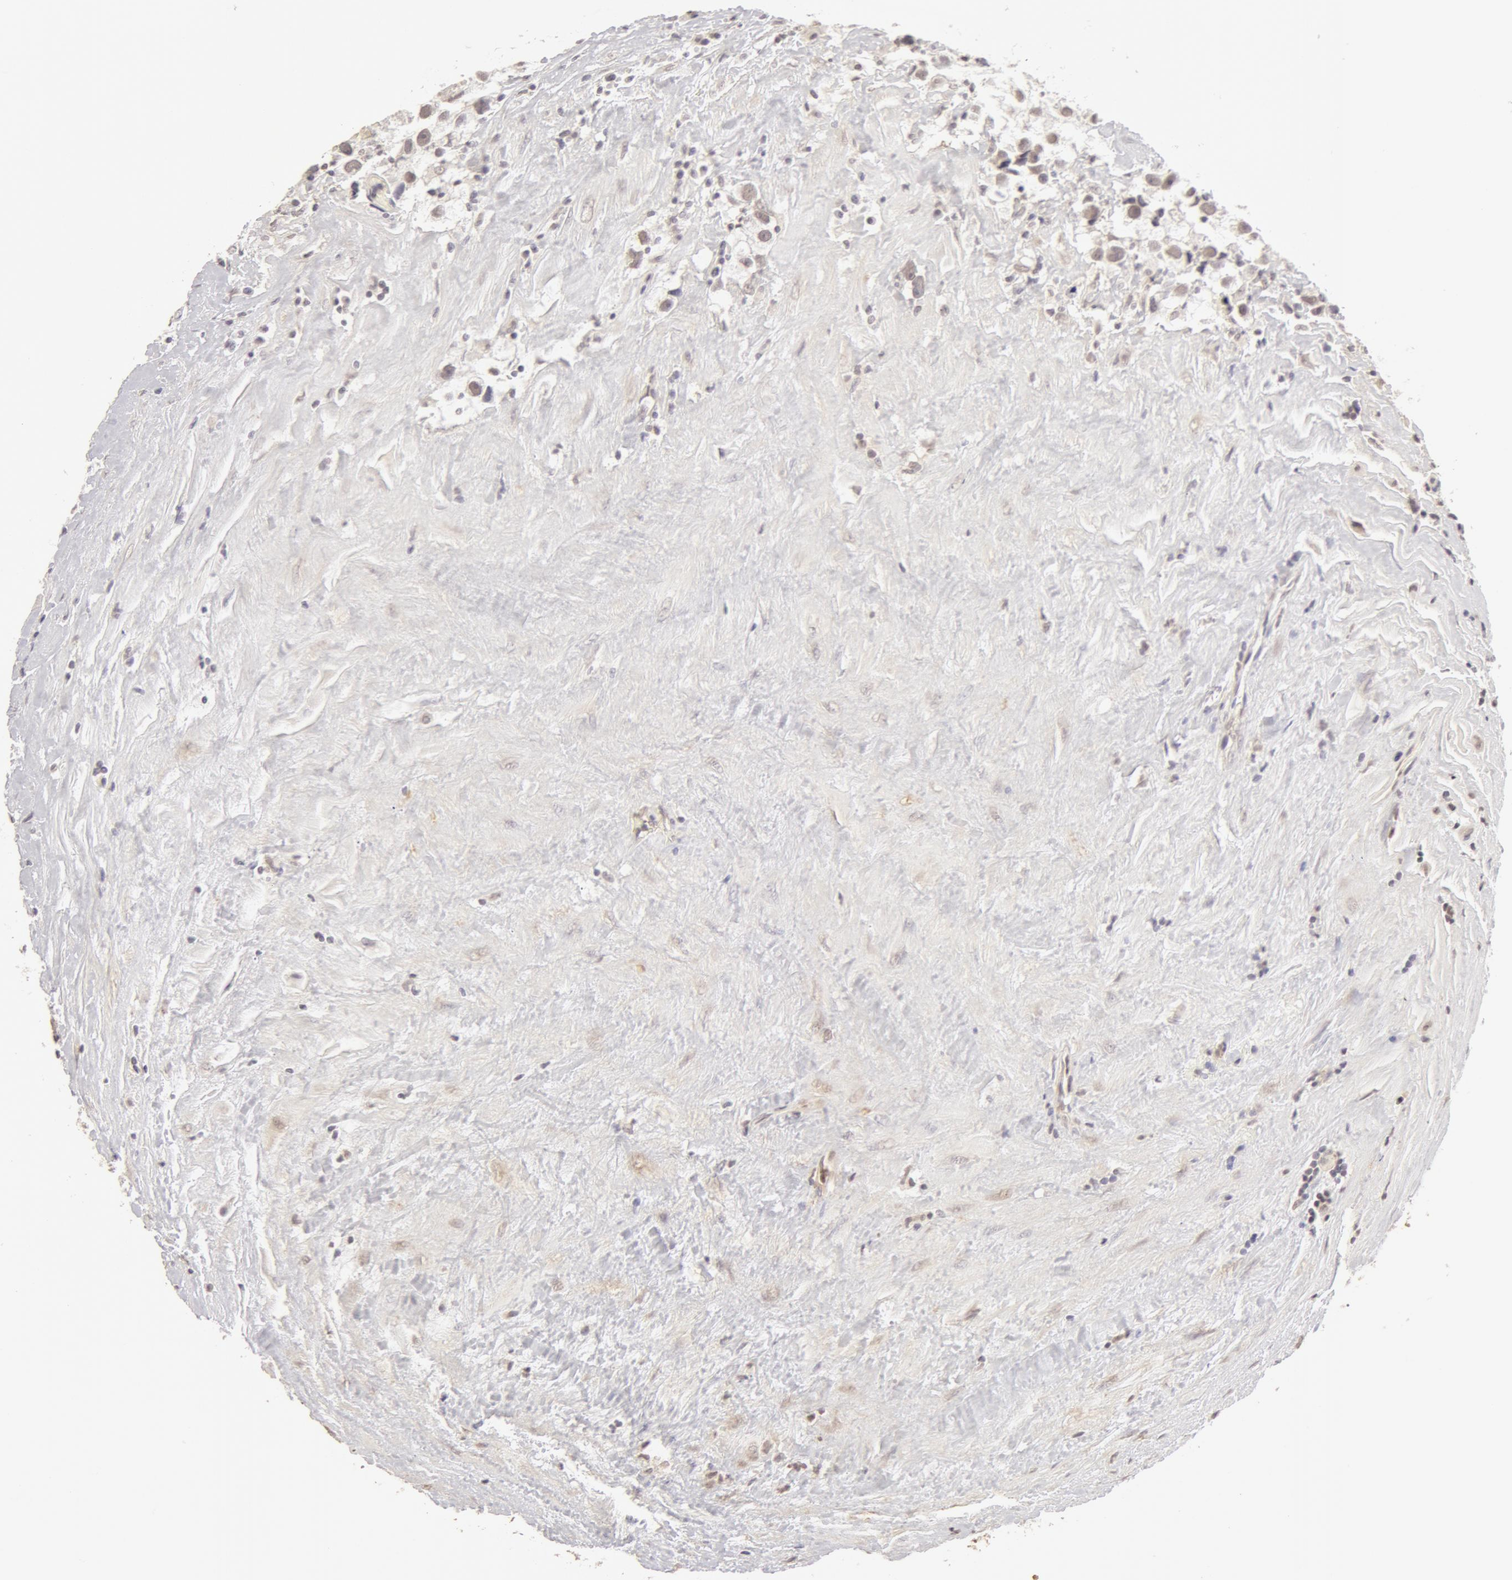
{"staining": {"intensity": "weak", "quantity": ">75%", "location": "nuclear"}, "tissue": "testis cancer", "cell_type": "Tumor cells", "image_type": "cancer", "snomed": [{"axis": "morphology", "description": "Seminoma, NOS"}, {"axis": "topography", "description": "Testis"}], "caption": "Approximately >75% of tumor cells in human testis cancer display weak nuclear protein staining as visualized by brown immunohistochemical staining.", "gene": "ADAM10", "patient": {"sex": "male", "age": 43}}